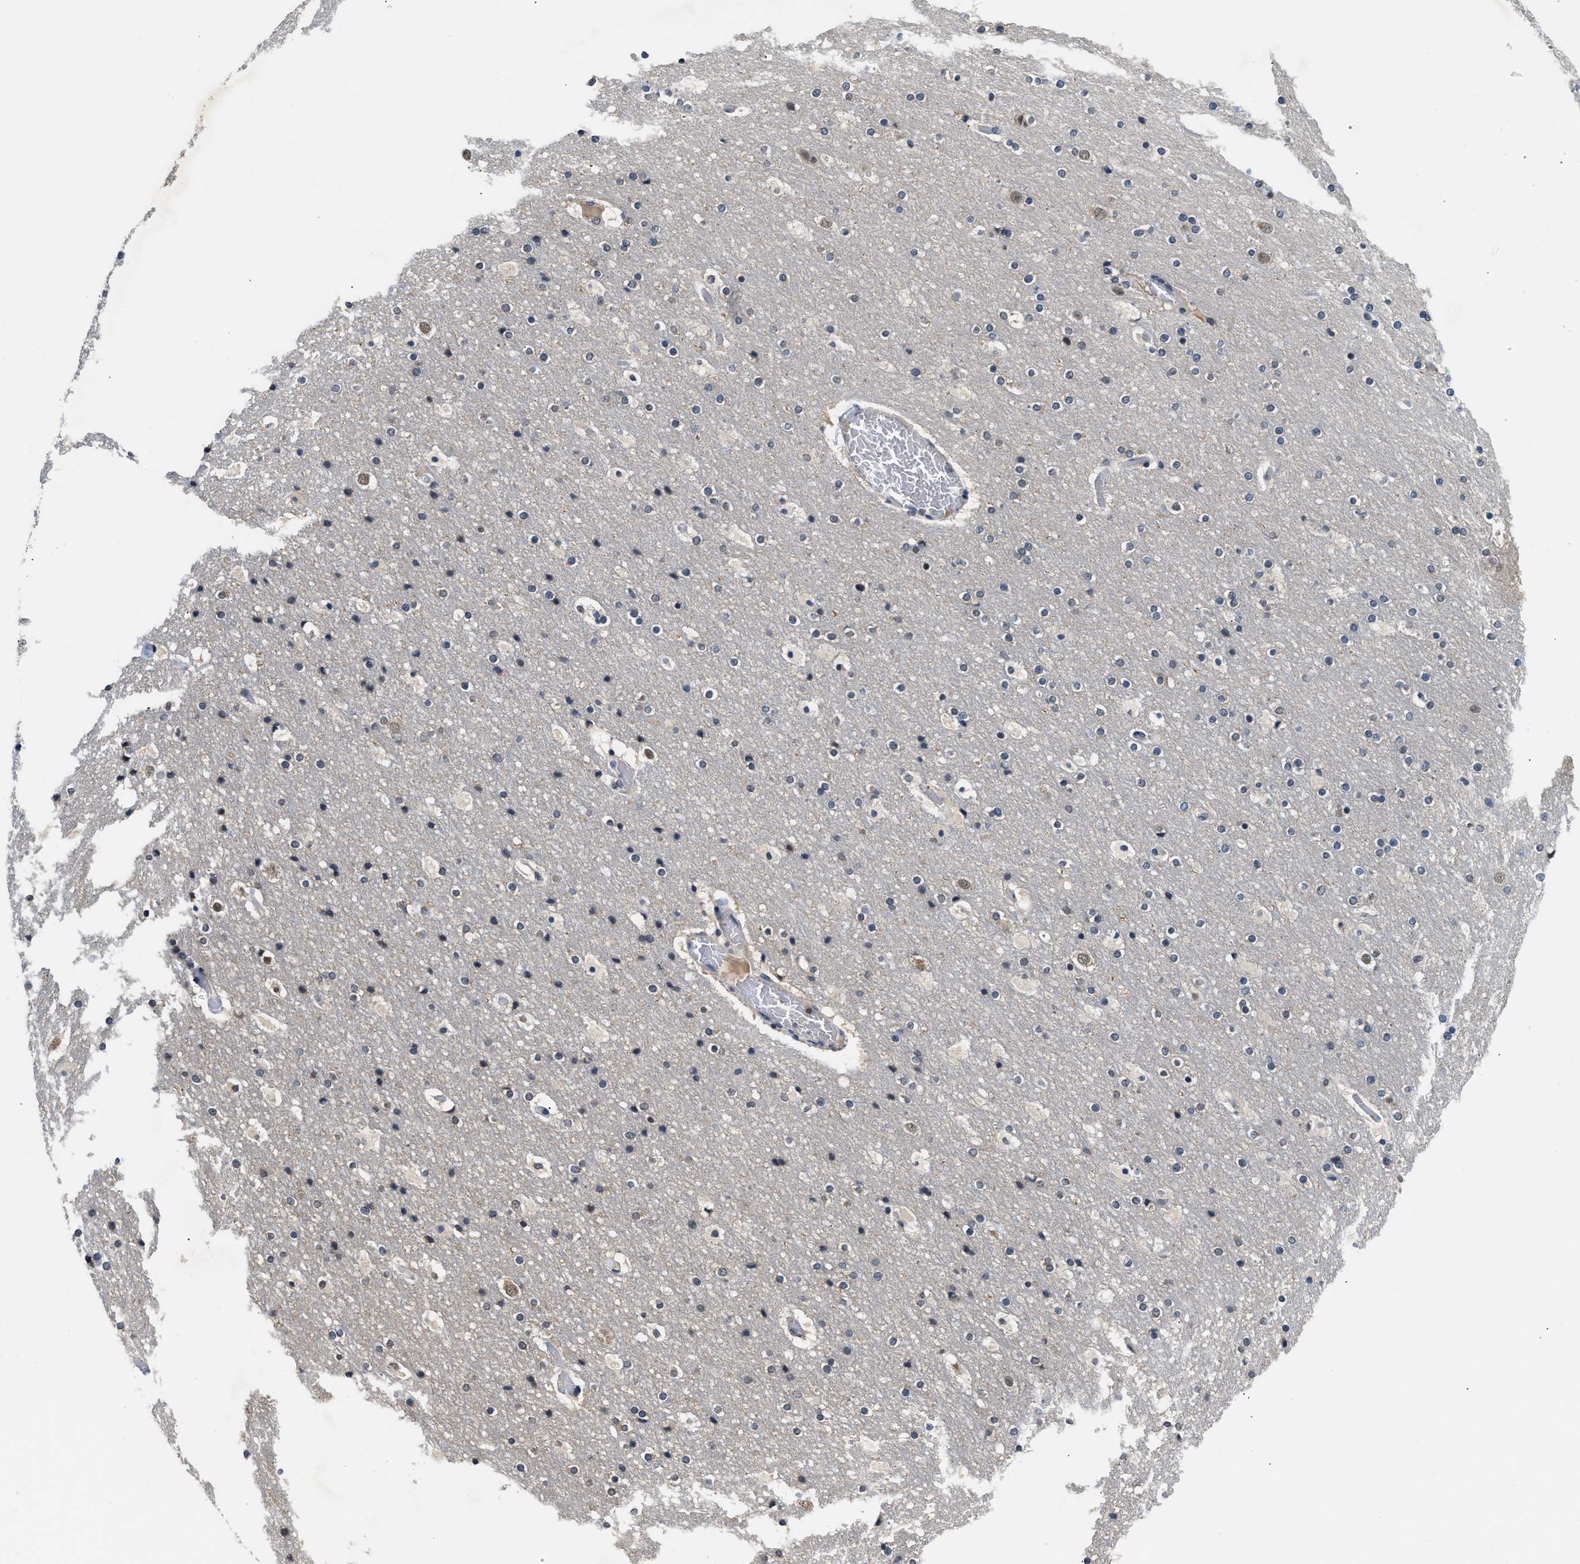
{"staining": {"intensity": "negative", "quantity": "none", "location": "none"}, "tissue": "cerebral cortex", "cell_type": "Endothelial cells", "image_type": "normal", "snomed": [{"axis": "morphology", "description": "Normal tissue, NOS"}, {"axis": "topography", "description": "Cerebral cortex"}], "caption": "Image shows no protein expression in endothelial cells of unremarkable cerebral cortex.", "gene": "INHA", "patient": {"sex": "male", "age": 57}}